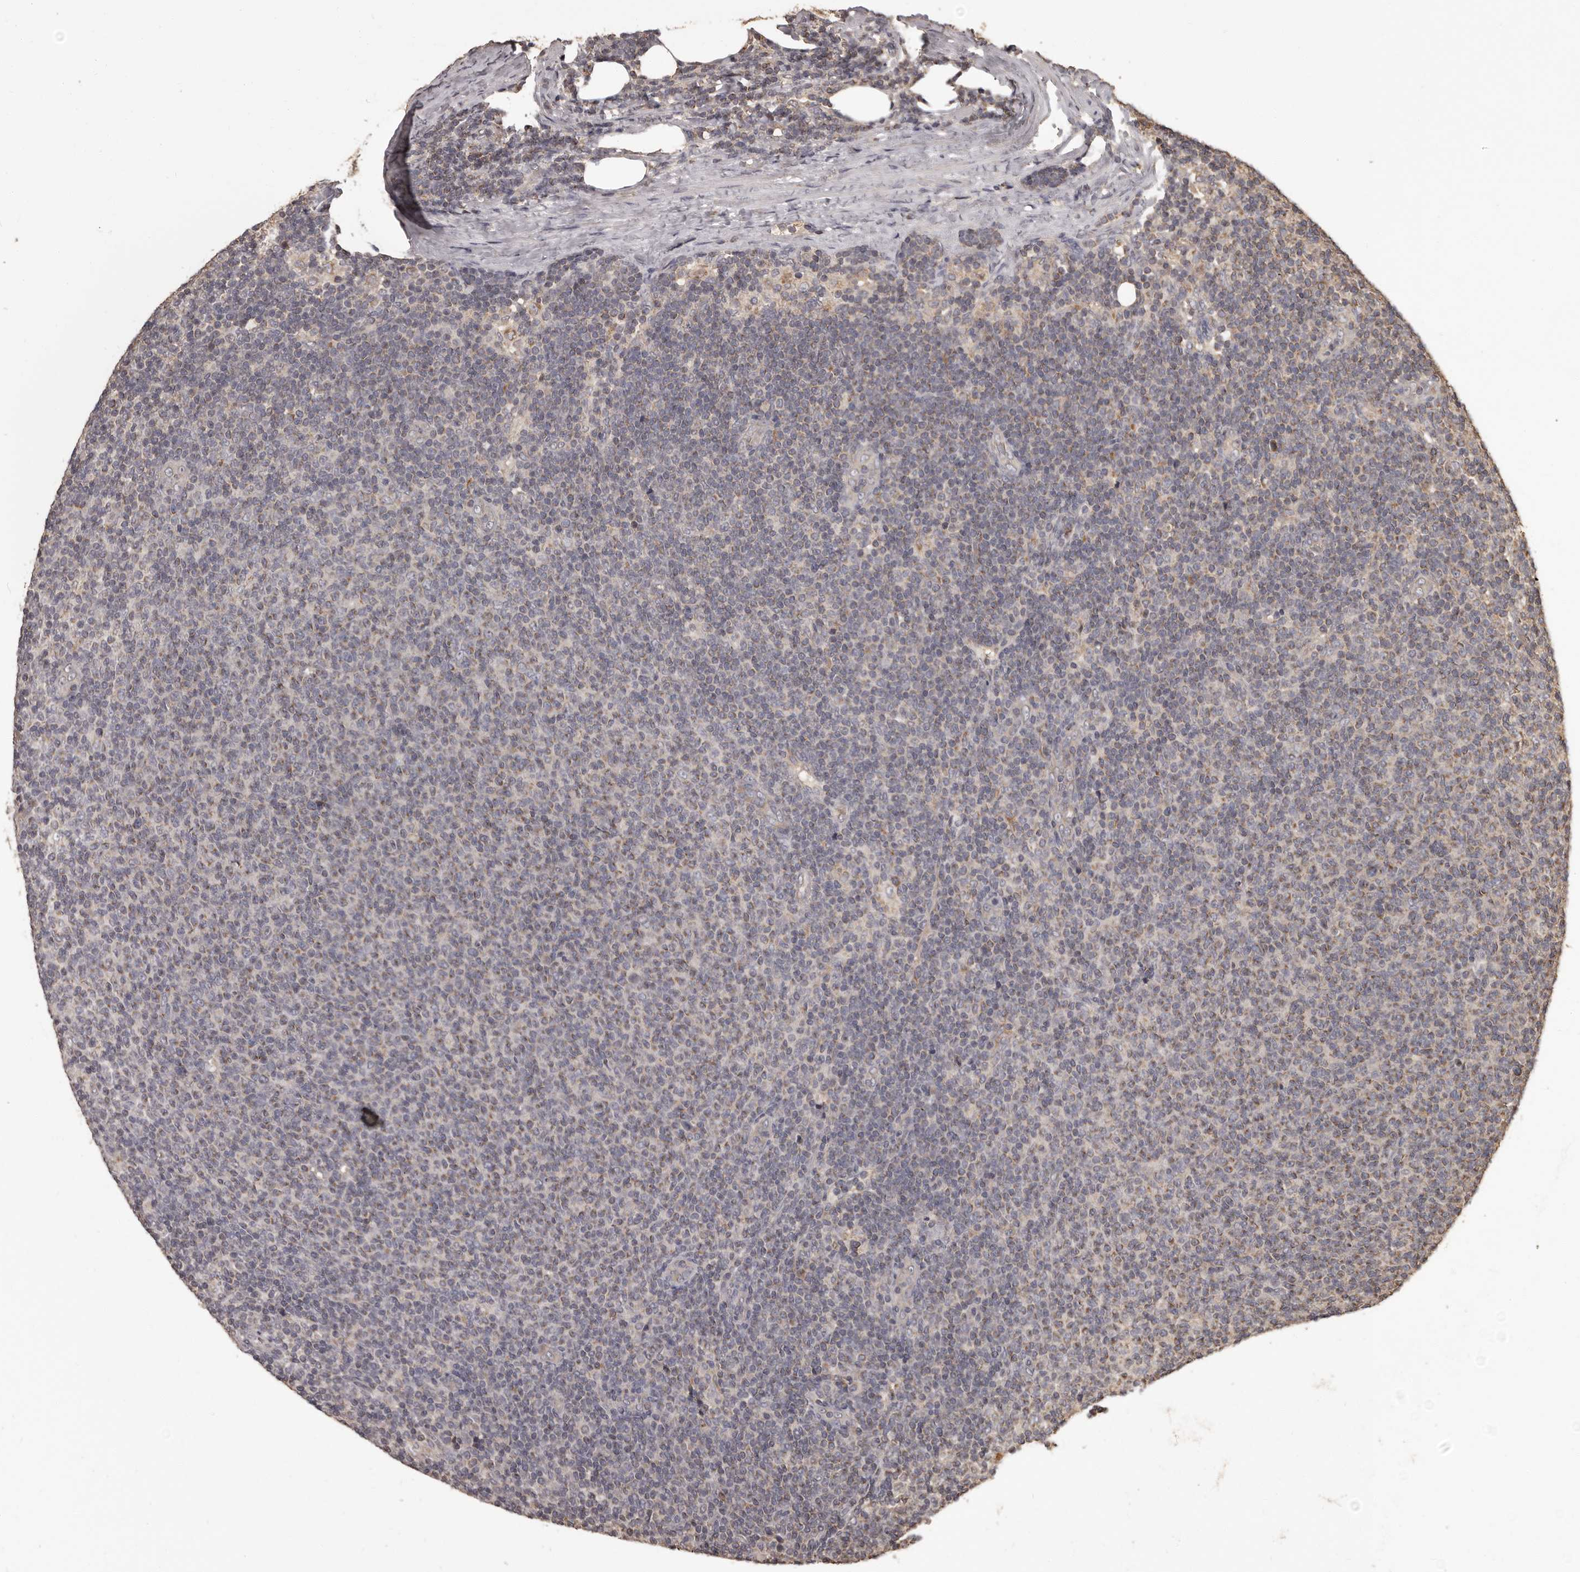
{"staining": {"intensity": "moderate", "quantity": "<25%", "location": "cytoplasmic/membranous"}, "tissue": "lymphoma", "cell_type": "Tumor cells", "image_type": "cancer", "snomed": [{"axis": "morphology", "description": "Malignant lymphoma, non-Hodgkin's type, Low grade"}, {"axis": "topography", "description": "Lymph node"}], "caption": "Human malignant lymphoma, non-Hodgkin's type (low-grade) stained with a brown dye shows moderate cytoplasmic/membranous positive staining in approximately <25% of tumor cells.", "gene": "MGAT5", "patient": {"sex": "male", "age": 66}}